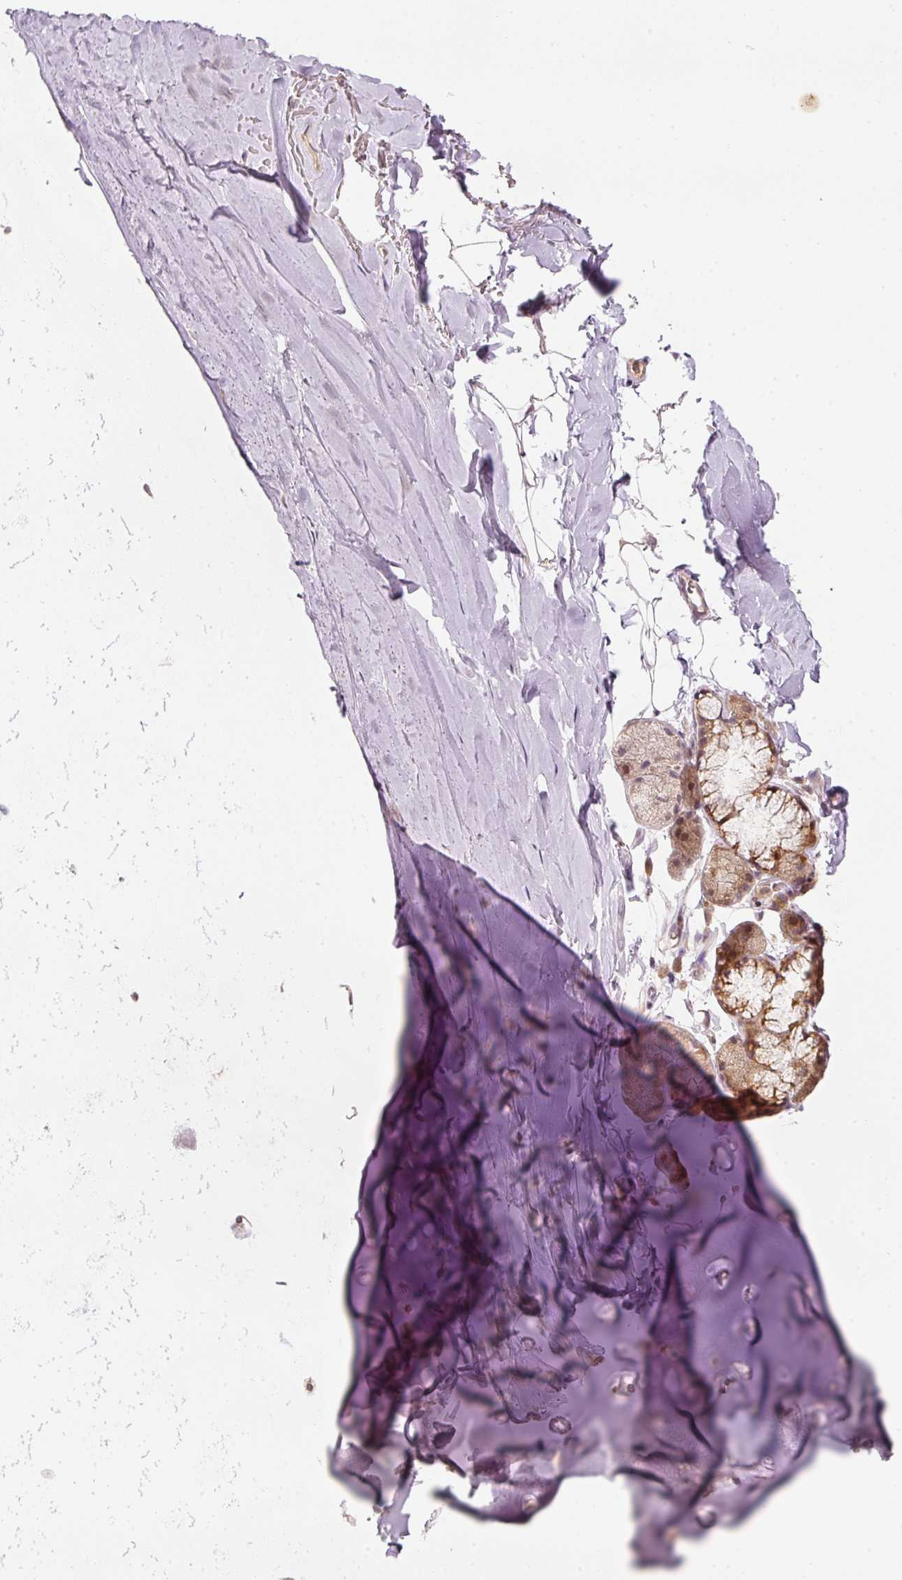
{"staining": {"intensity": "weak", "quantity": "<25%", "location": "cytoplasmic/membranous"}, "tissue": "adipose tissue", "cell_type": "Adipocytes", "image_type": "normal", "snomed": [{"axis": "morphology", "description": "Normal tissue, NOS"}, {"axis": "morphology", "description": "Squamous cell carcinoma, NOS"}, {"axis": "topography", "description": "Bronchus"}, {"axis": "topography", "description": "Lung"}], "caption": "This is an immunohistochemistry (IHC) photomicrograph of benign human adipose tissue. There is no staining in adipocytes.", "gene": "PCDHB1", "patient": {"sex": "female", "age": 70}}